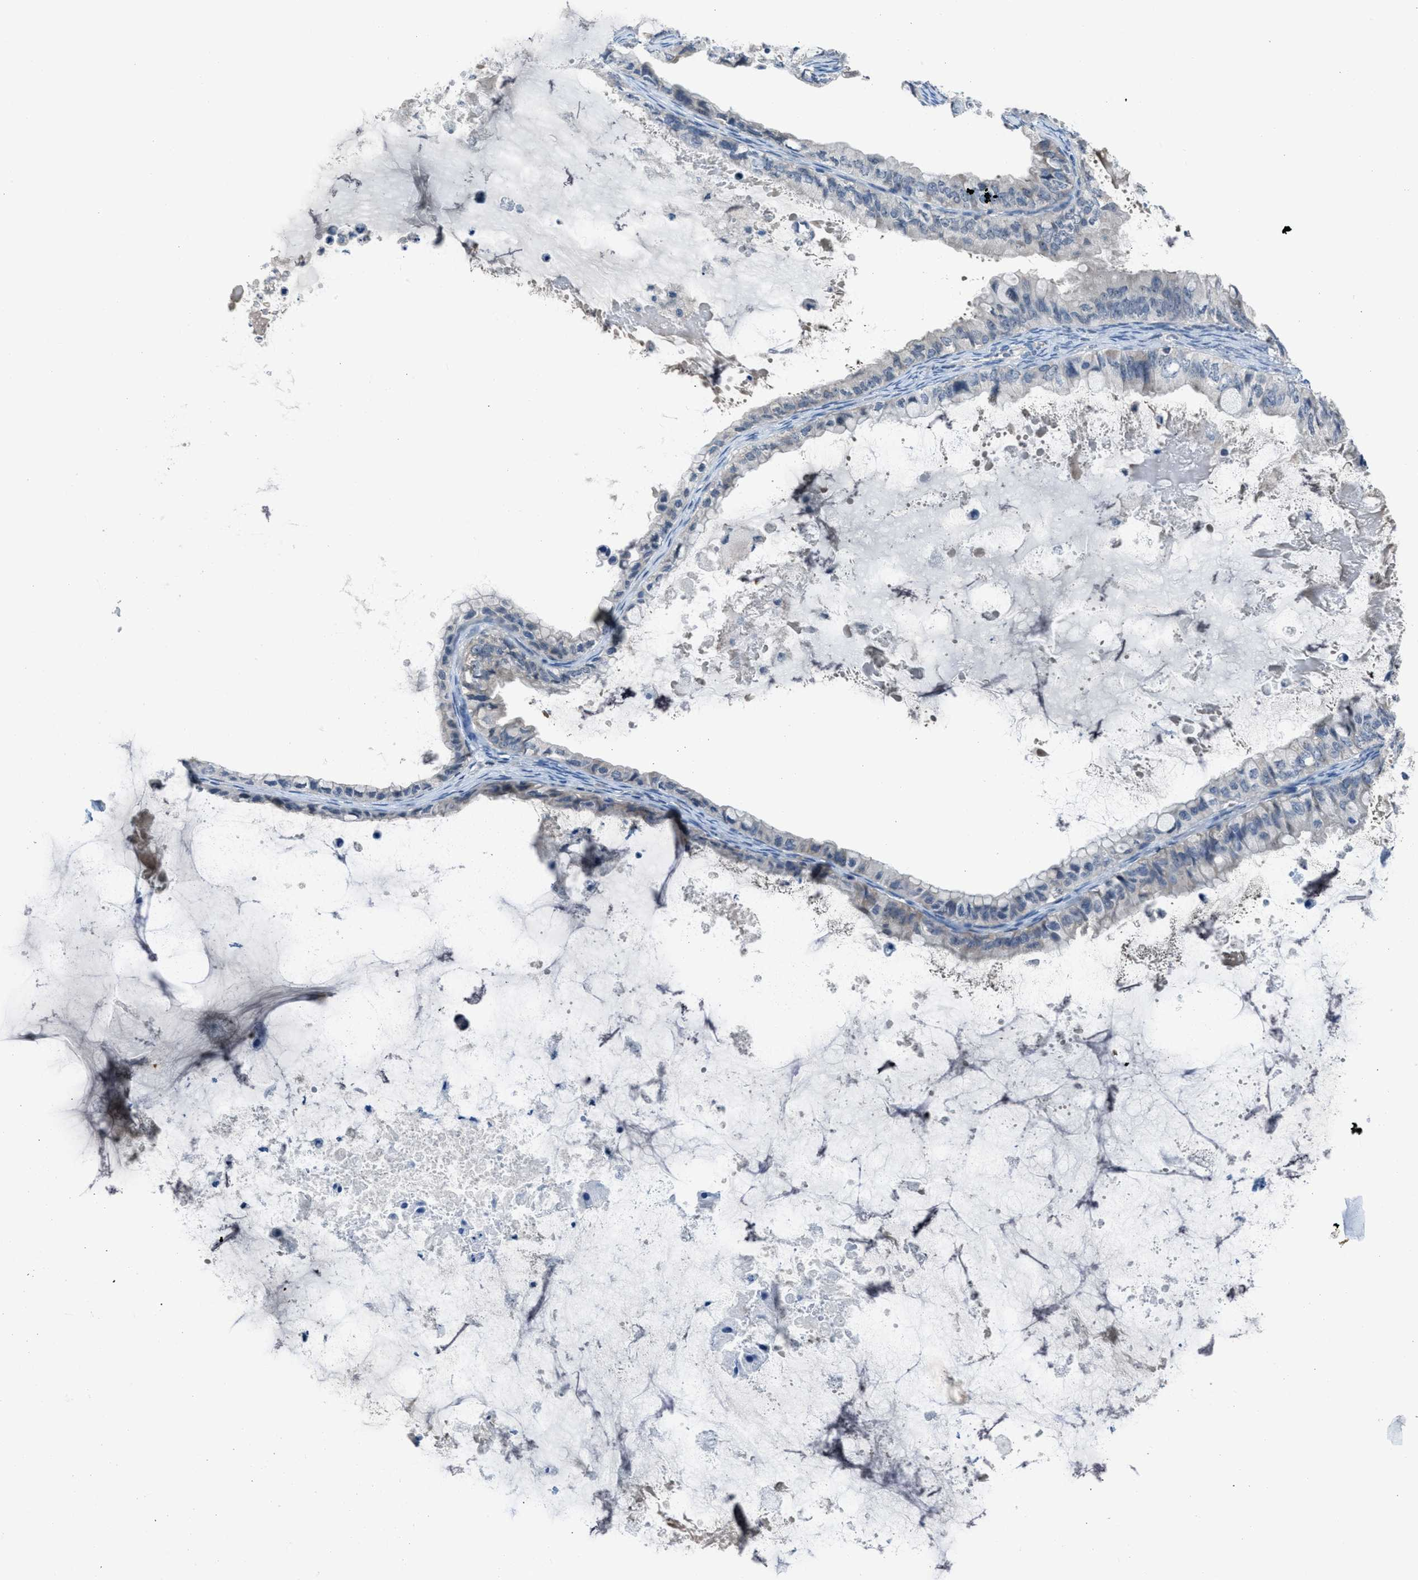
{"staining": {"intensity": "weak", "quantity": "<25%", "location": "cytoplasmic/membranous"}, "tissue": "ovarian cancer", "cell_type": "Tumor cells", "image_type": "cancer", "snomed": [{"axis": "morphology", "description": "Cystadenocarcinoma, mucinous, NOS"}, {"axis": "topography", "description": "Ovary"}], "caption": "High magnification brightfield microscopy of mucinous cystadenocarcinoma (ovarian) stained with DAB (brown) and counterstained with hematoxylin (blue): tumor cells show no significant staining.", "gene": "MIS18A", "patient": {"sex": "female", "age": 80}}